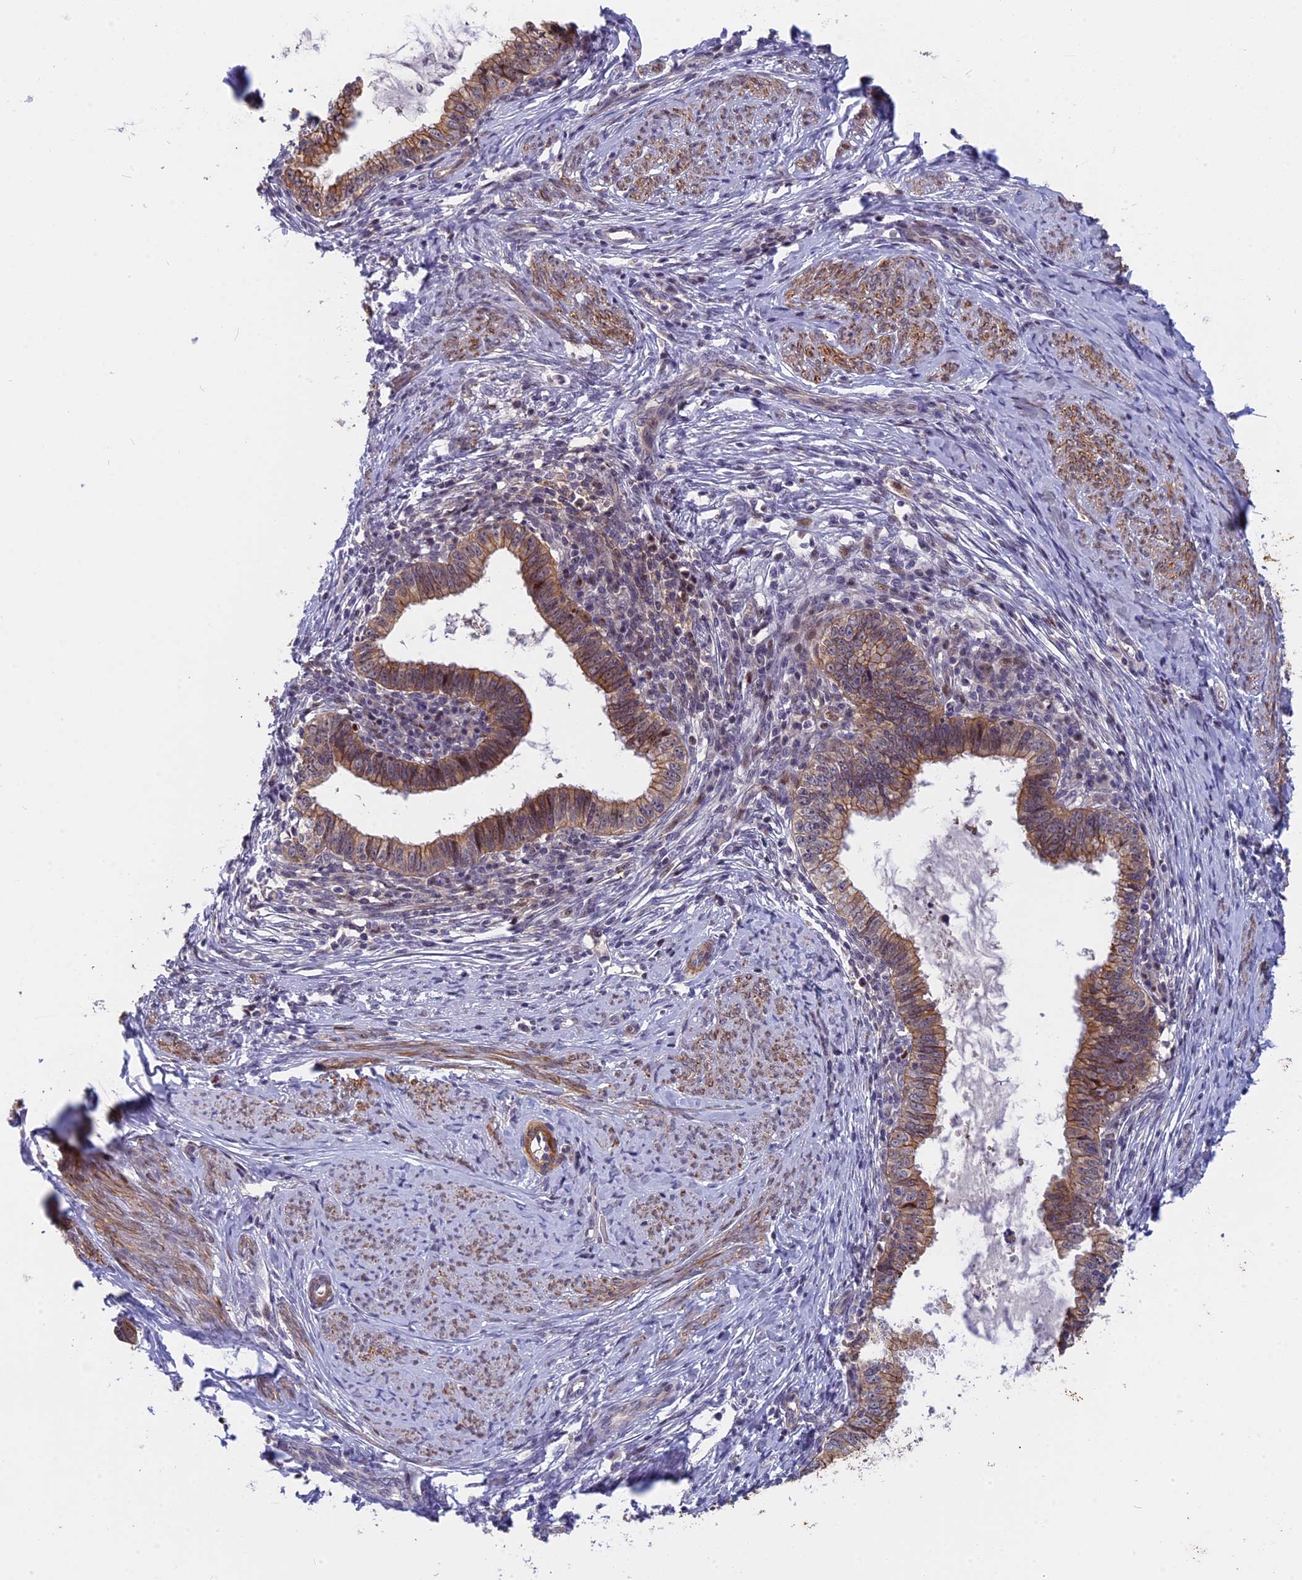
{"staining": {"intensity": "moderate", "quantity": ">75%", "location": "cytoplasmic/membranous"}, "tissue": "cervical cancer", "cell_type": "Tumor cells", "image_type": "cancer", "snomed": [{"axis": "morphology", "description": "Adenocarcinoma, NOS"}, {"axis": "topography", "description": "Cervix"}], "caption": "An IHC image of neoplastic tissue is shown. Protein staining in brown labels moderate cytoplasmic/membranous positivity in adenocarcinoma (cervical) within tumor cells. The protein is stained brown, and the nuclei are stained in blue (DAB IHC with brightfield microscopy, high magnification).", "gene": "ANKRD34B", "patient": {"sex": "female", "age": 36}}